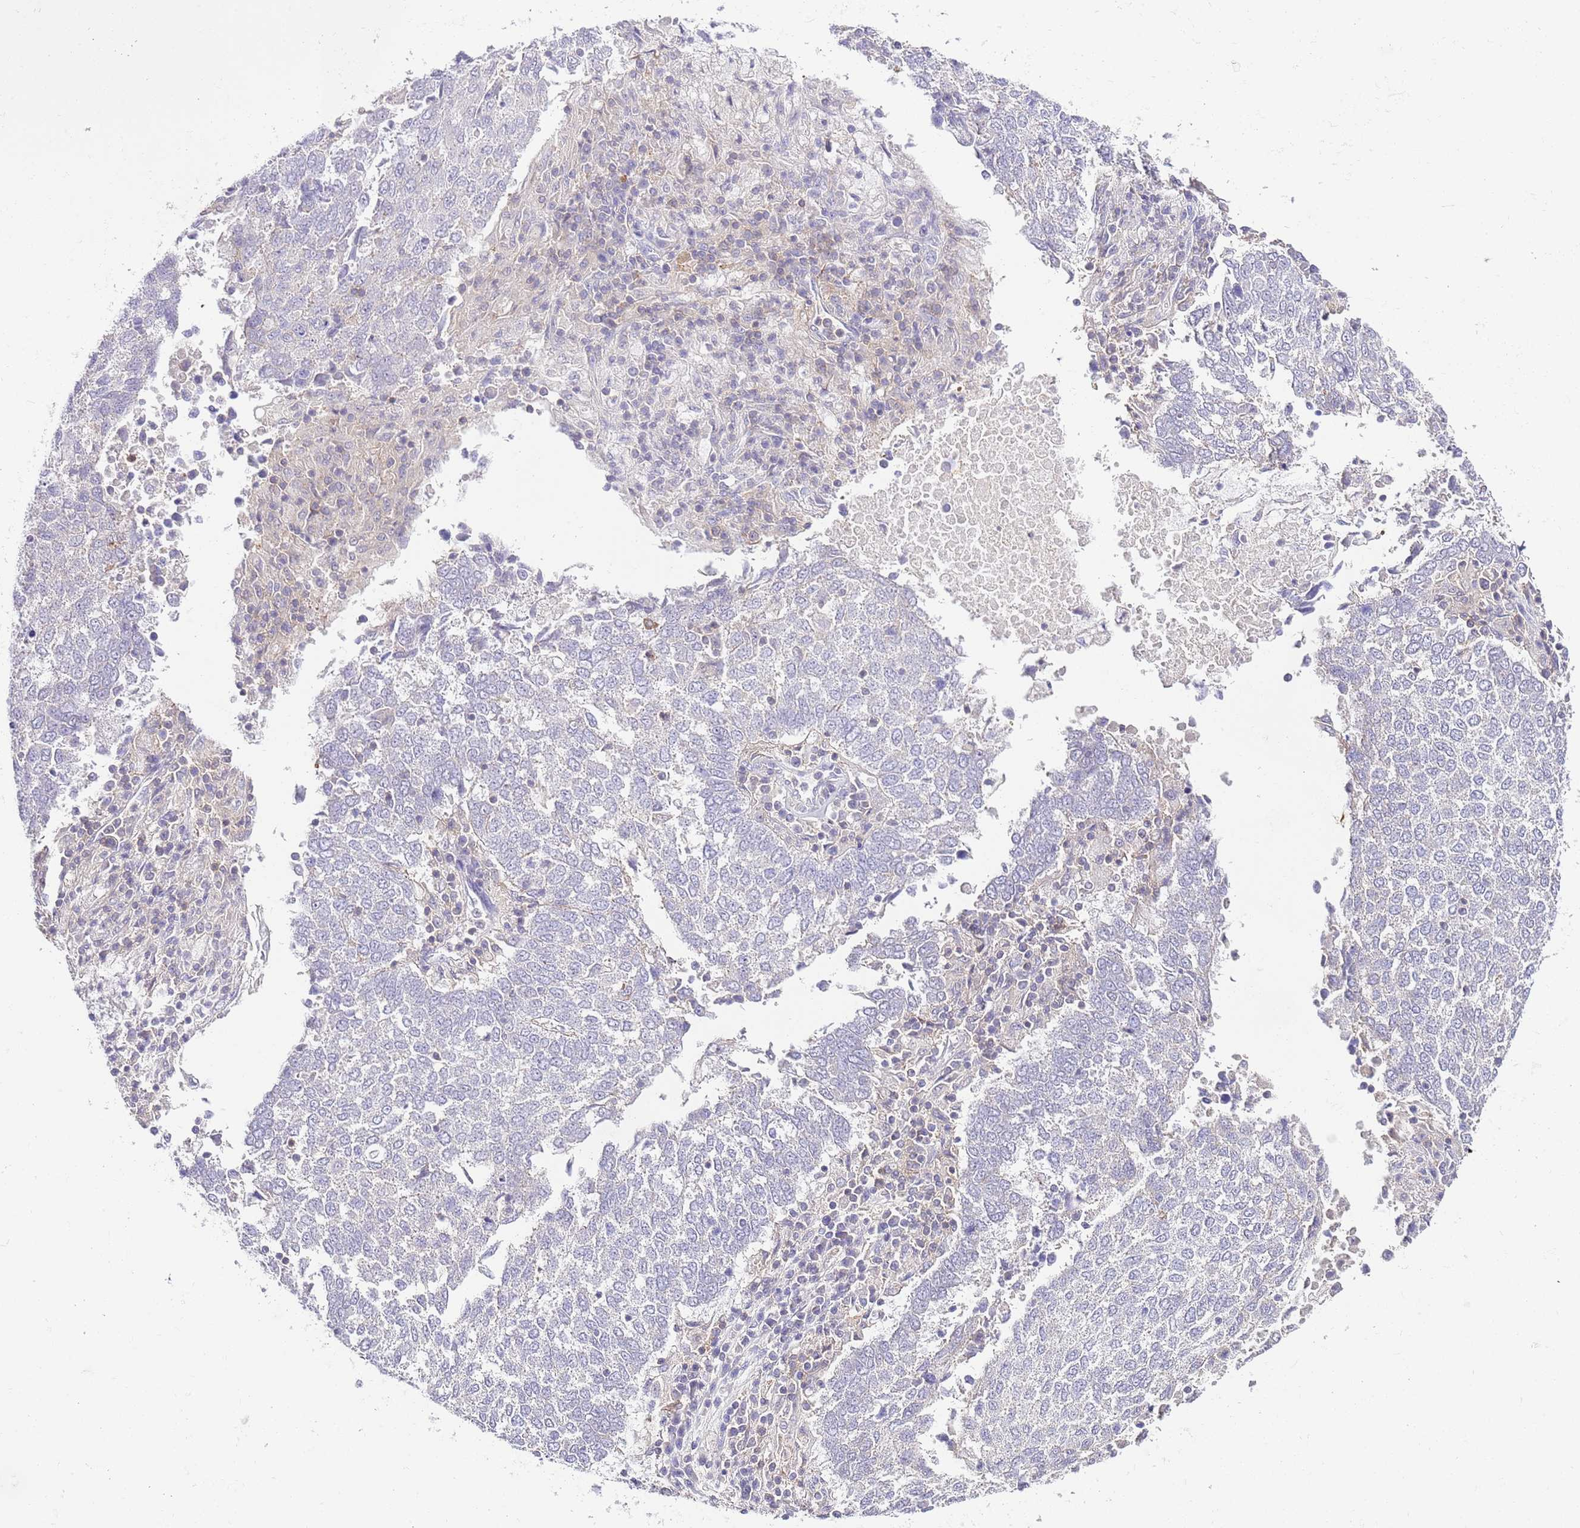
{"staining": {"intensity": "negative", "quantity": "none", "location": "none"}, "tissue": "lung cancer", "cell_type": "Tumor cells", "image_type": "cancer", "snomed": [{"axis": "morphology", "description": "Squamous cell carcinoma, NOS"}, {"axis": "topography", "description": "Lung"}], "caption": "Immunohistochemistry photomicrograph of human lung squamous cell carcinoma stained for a protein (brown), which displays no expression in tumor cells. (Brightfield microscopy of DAB IHC at high magnification).", "gene": "EFHD1", "patient": {"sex": "male", "age": 73}}